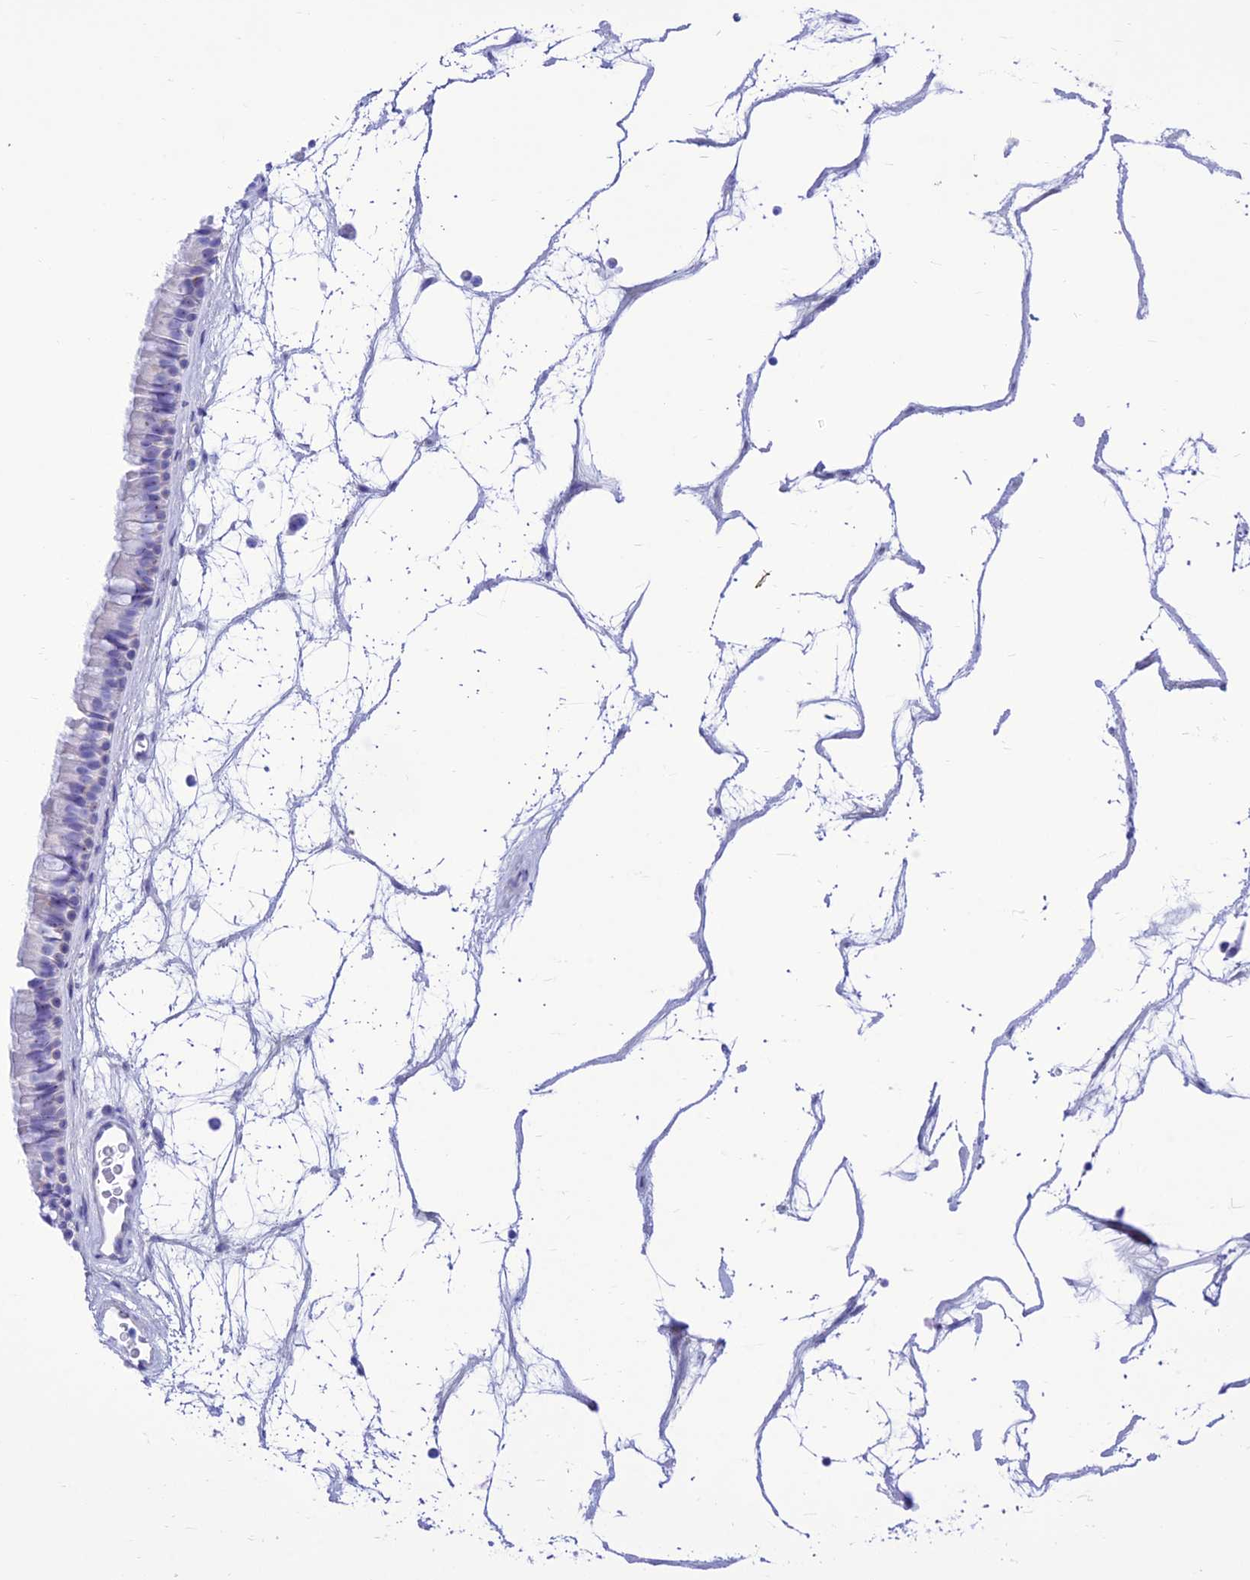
{"staining": {"intensity": "negative", "quantity": "none", "location": "none"}, "tissue": "nasopharynx", "cell_type": "Respiratory epithelial cells", "image_type": "normal", "snomed": [{"axis": "morphology", "description": "Normal tissue, NOS"}, {"axis": "topography", "description": "Nasopharynx"}], "caption": "Immunohistochemistry (IHC) micrograph of benign nasopharynx stained for a protein (brown), which exhibits no staining in respiratory epithelial cells.", "gene": "PRNP", "patient": {"sex": "male", "age": 64}}